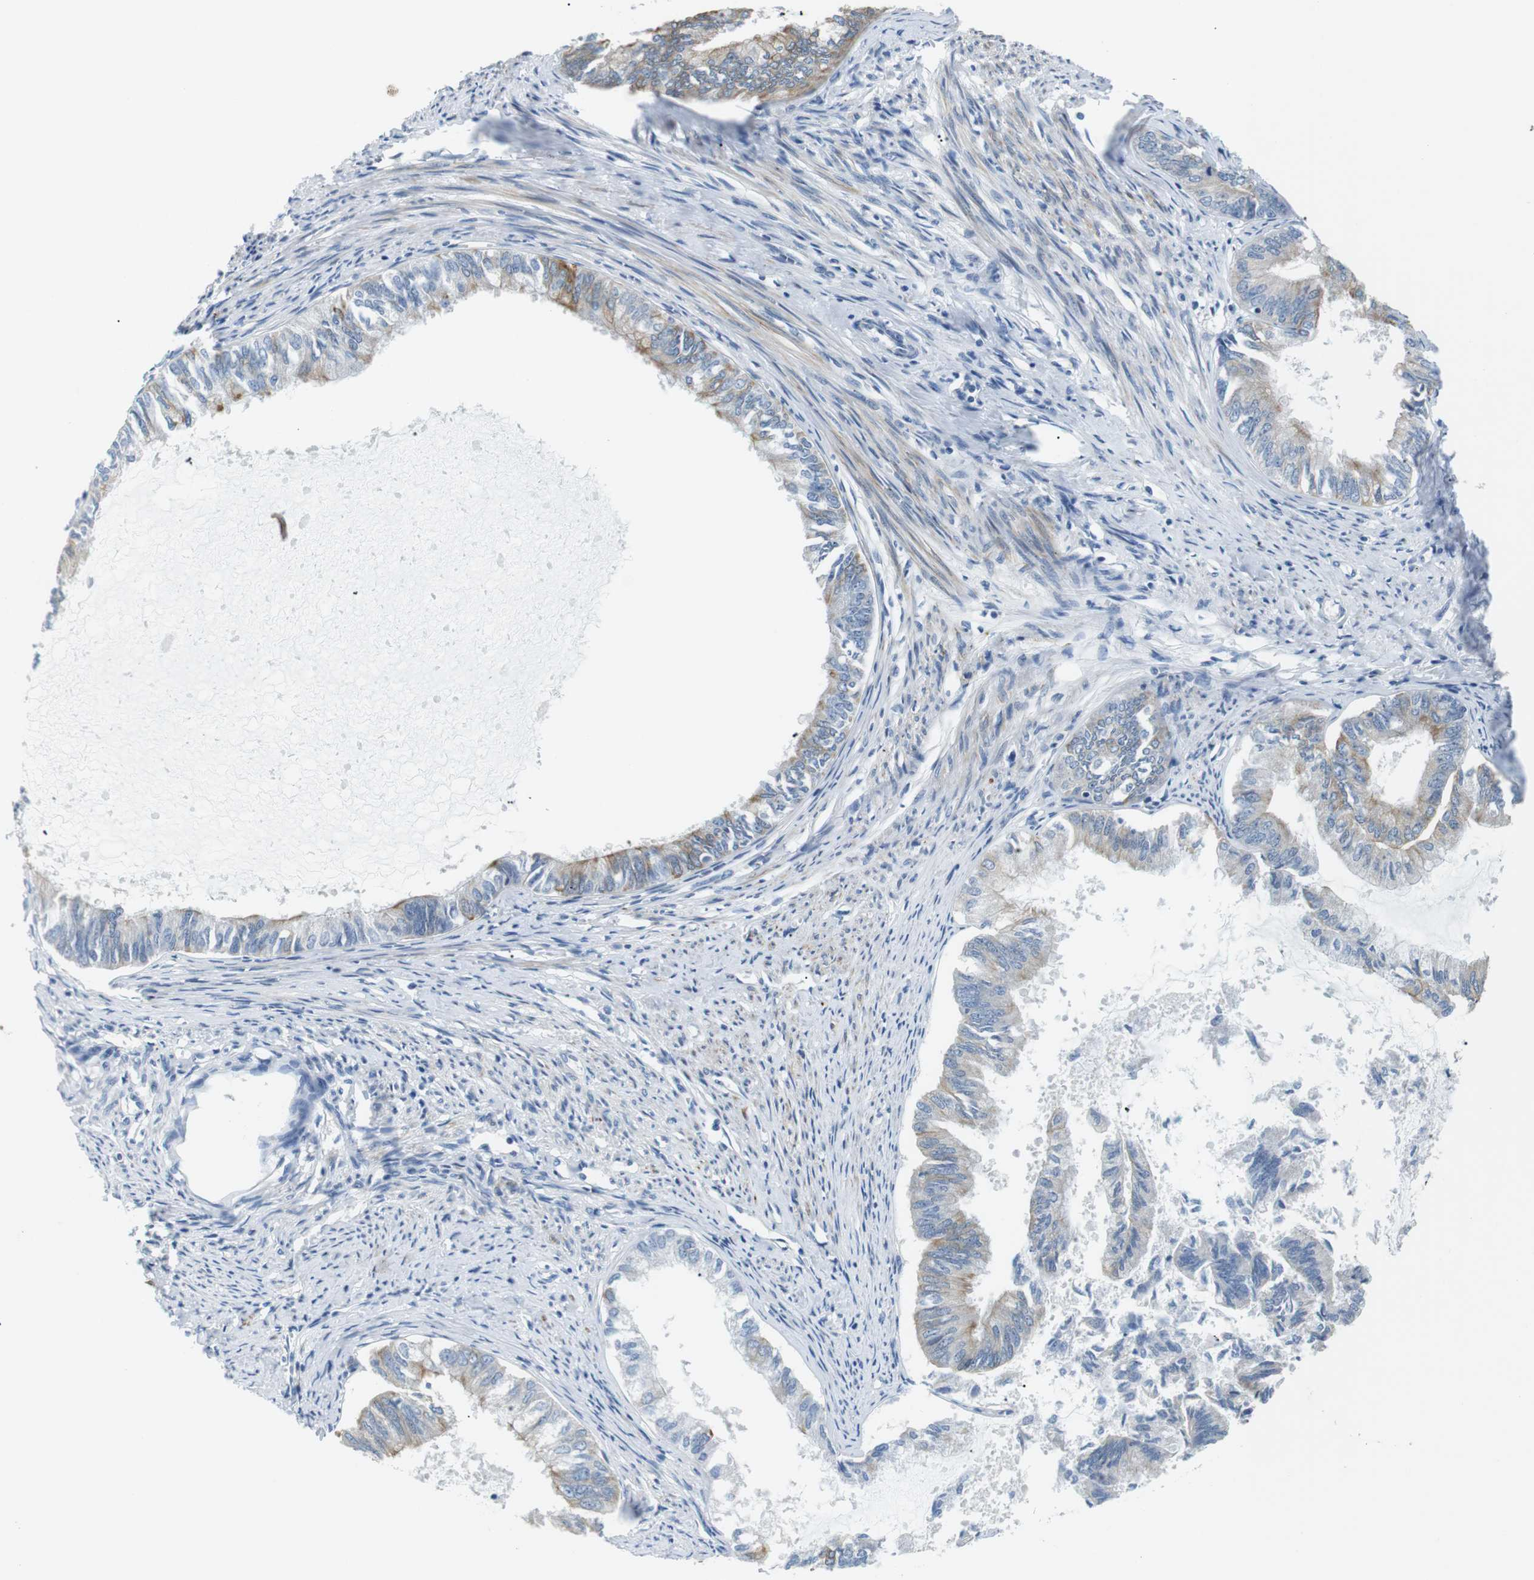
{"staining": {"intensity": "moderate", "quantity": "25%-75%", "location": "cytoplasmic/membranous"}, "tissue": "endometrial cancer", "cell_type": "Tumor cells", "image_type": "cancer", "snomed": [{"axis": "morphology", "description": "Adenocarcinoma, NOS"}, {"axis": "topography", "description": "Endometrium"}], "caption": "Protein expression analysis of endometrial cancer (adenocarcinoma) demonstrates moderate cytoplasmic/membranous expression in about 25%-75% of tumor cells.", "gene": "UNC5CL", "patient": {"sex": "female", "age": 86}}